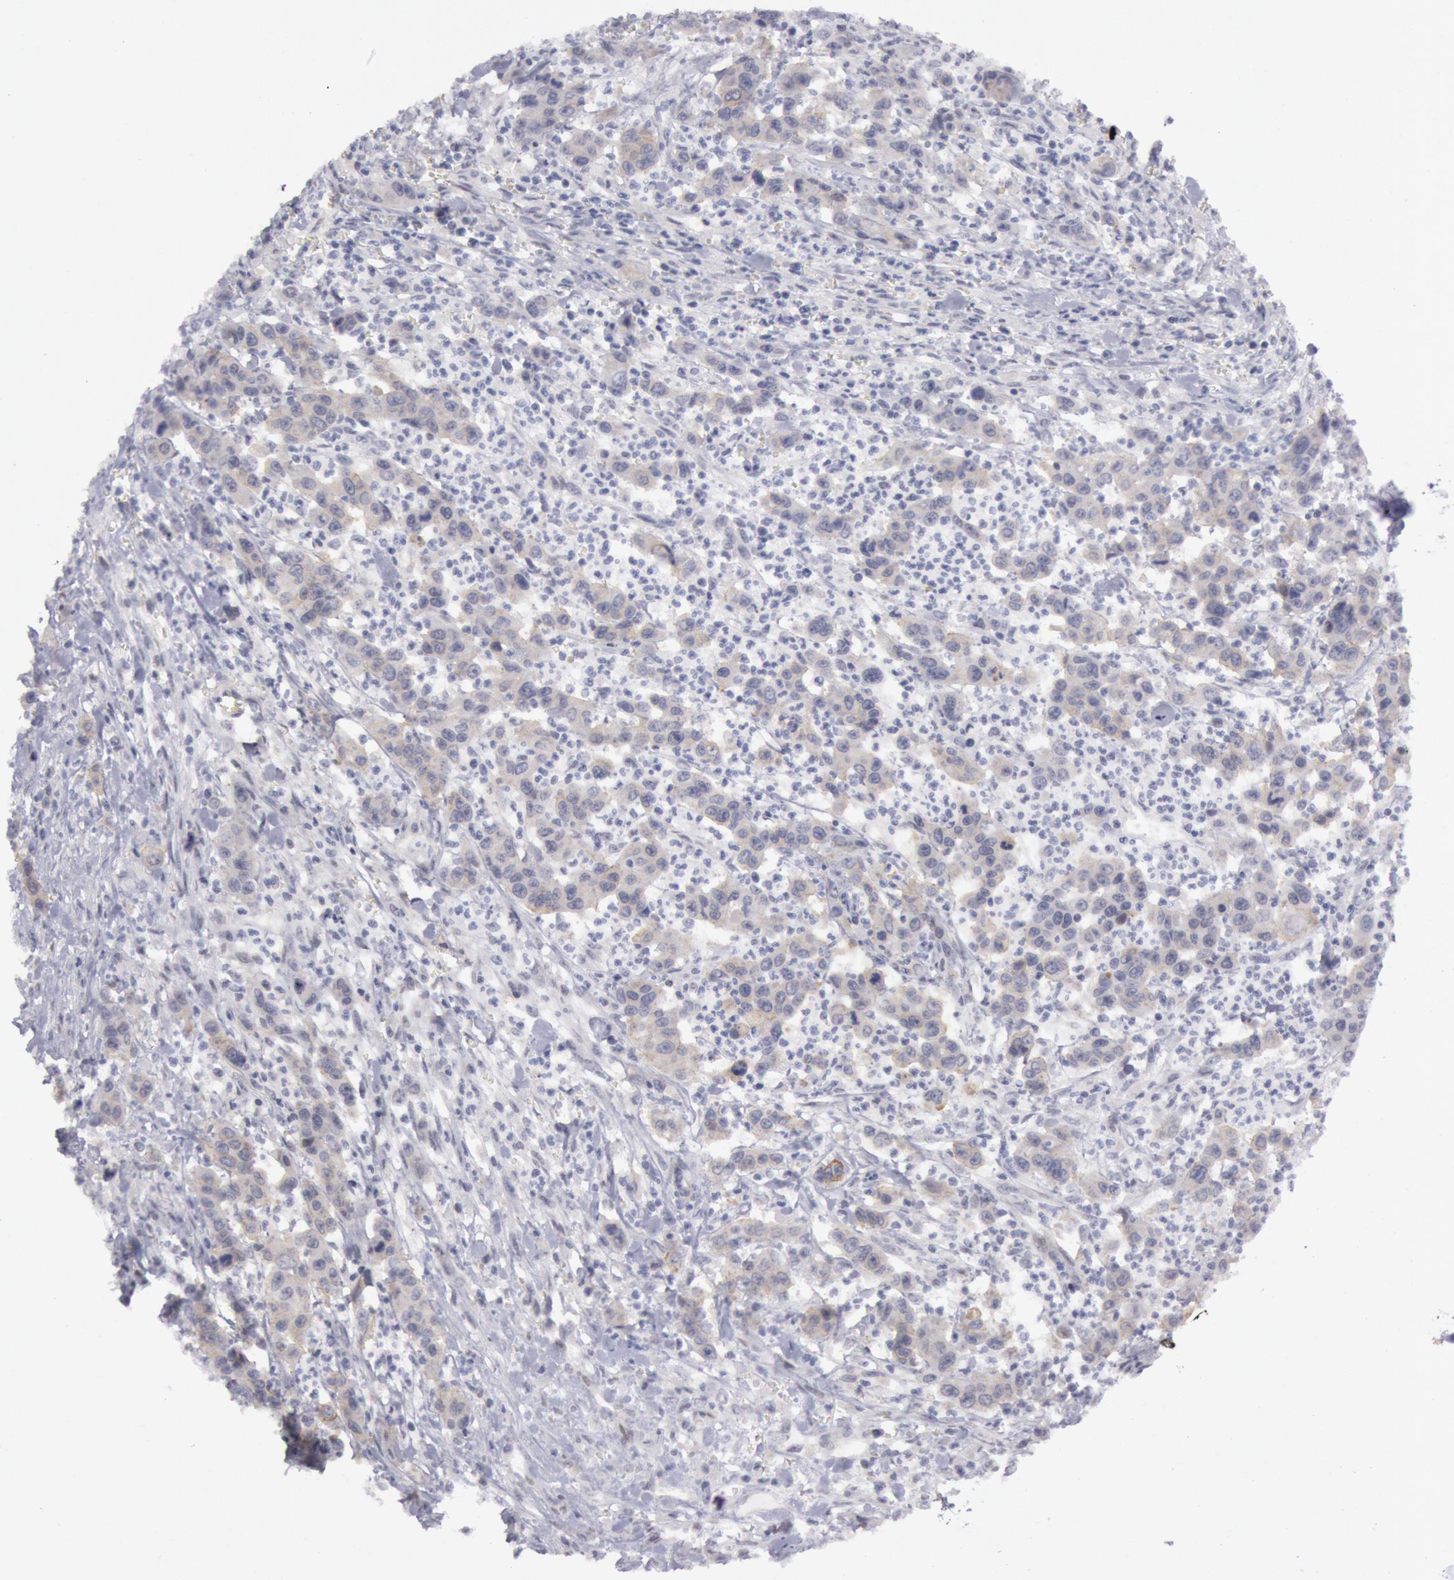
{"staining": {"intensity": "weak", "quantity": ">75%", "location": "cytoplasmic/membranous"}, "tissue": "urothelial cancer", "cell_type": "Tumor cells", "image_type": "cancer", "snomed": [{"axis": "morphology", "description": "Urothelial carcinoma, High grade"}, {"axis": "topography", "description": "Urinary bladder"}], "caption": "Protein expression analysis of human urothelial cancer reveals weak cytoplasmic/membranous expression in approximately >75% of tumor cells. (DAB IHC with brightfield microscopy, high magnification).", "gene": "JOSD1", "patient": {"sex": "male", "age": 86}}